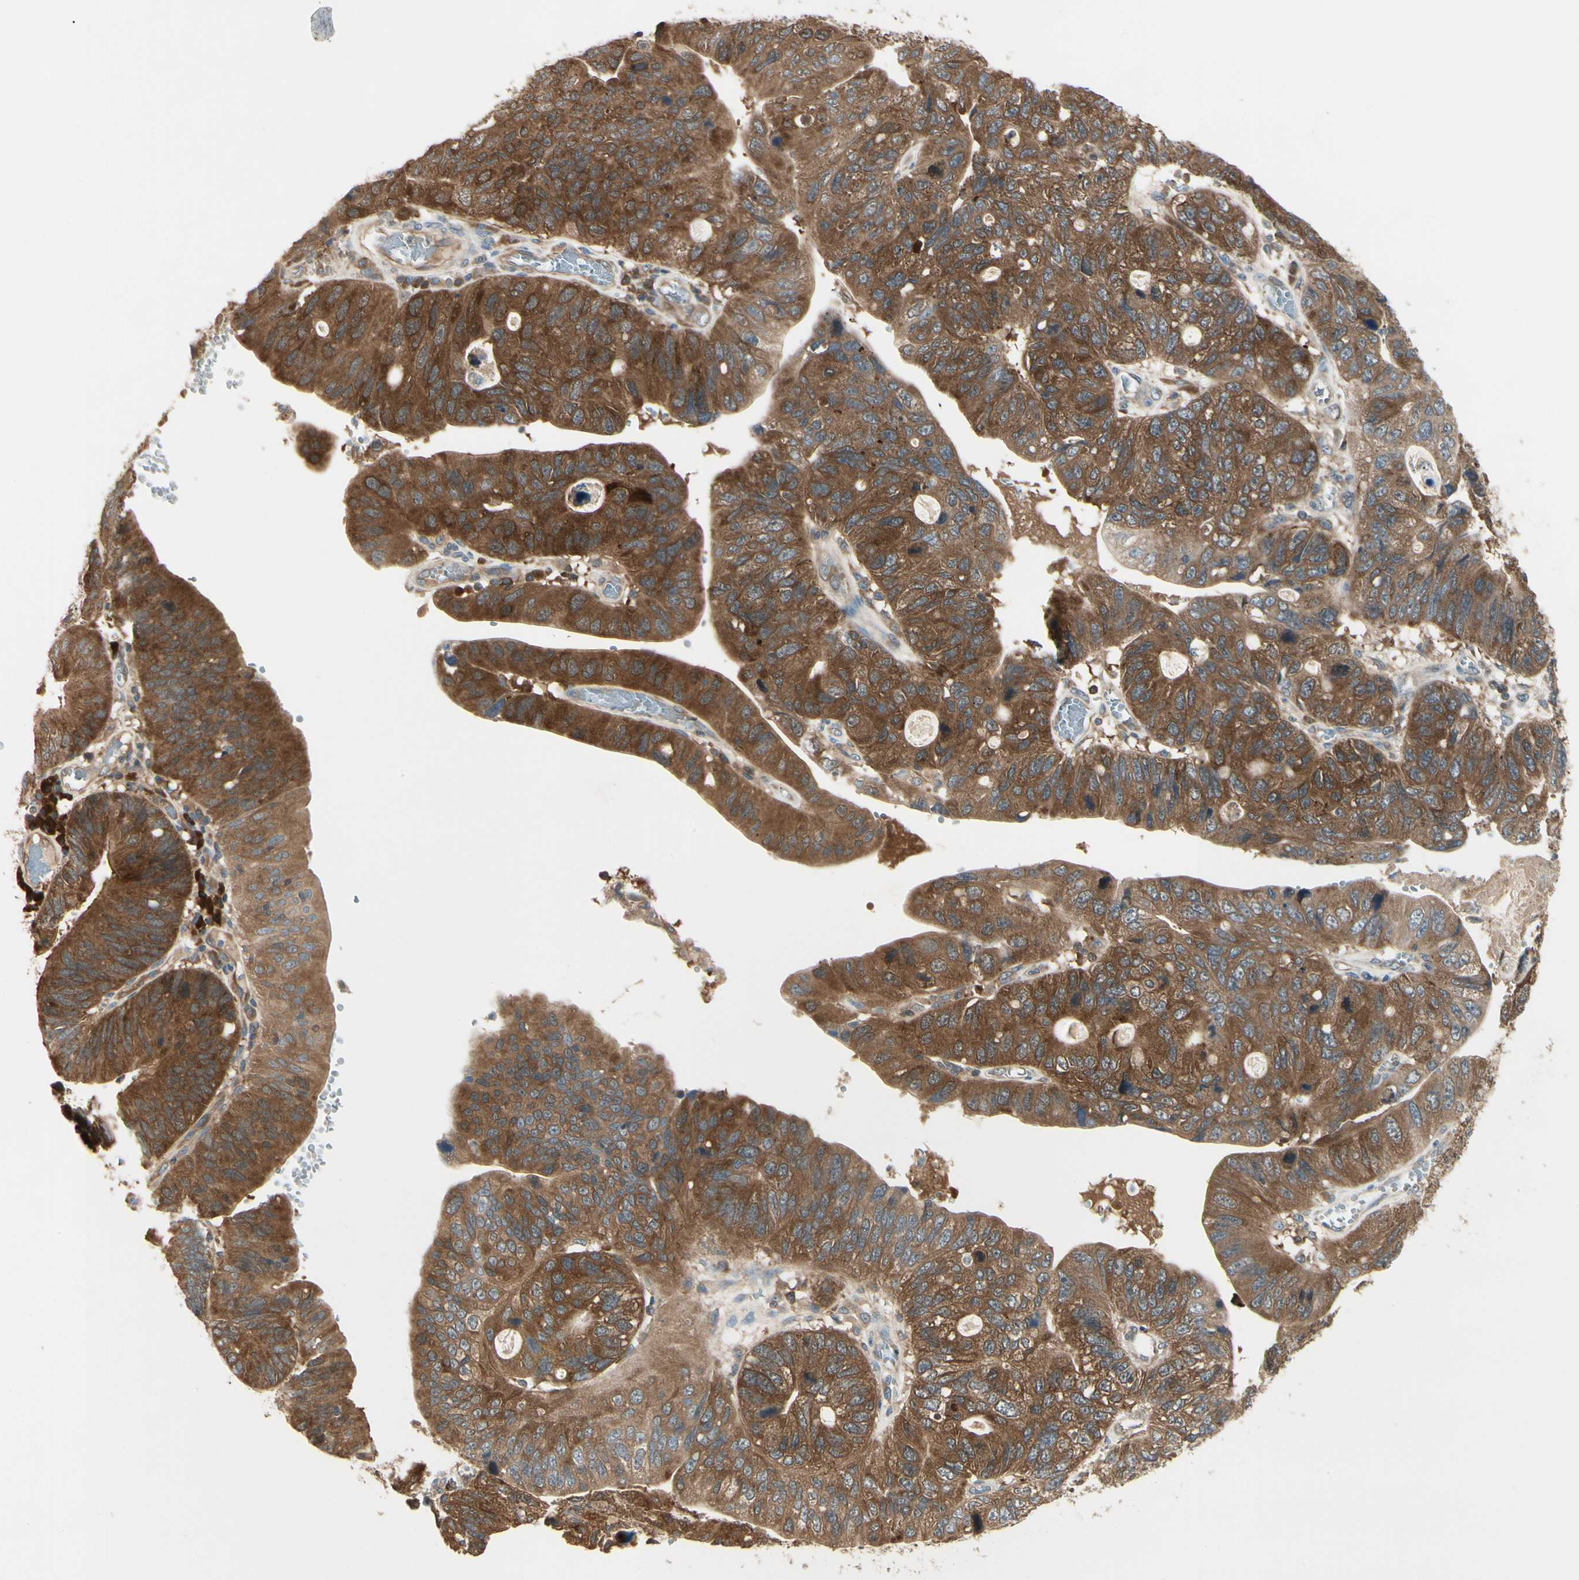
{"staining": {"intensity": "strong", "quantity": ">75%", "location": "cytoplasmic/membranous"}, "tissue": "stomach cancer", "cell_type": "Tumor cells", "image_type": "cancer", "snomed": [{"axis": "morphology", "description": "Adenocarcinoma, NOS"}, {"axis": "topography", "description": "Stomach"}], "caption": "Tumor cells display high levels of strong cytoplasmic/membranous staining in about >75% of cells in adenocarcinoma (stomach).", "gene": "NME1-NME2", "patient": {"sex": "male", "age": 59}}